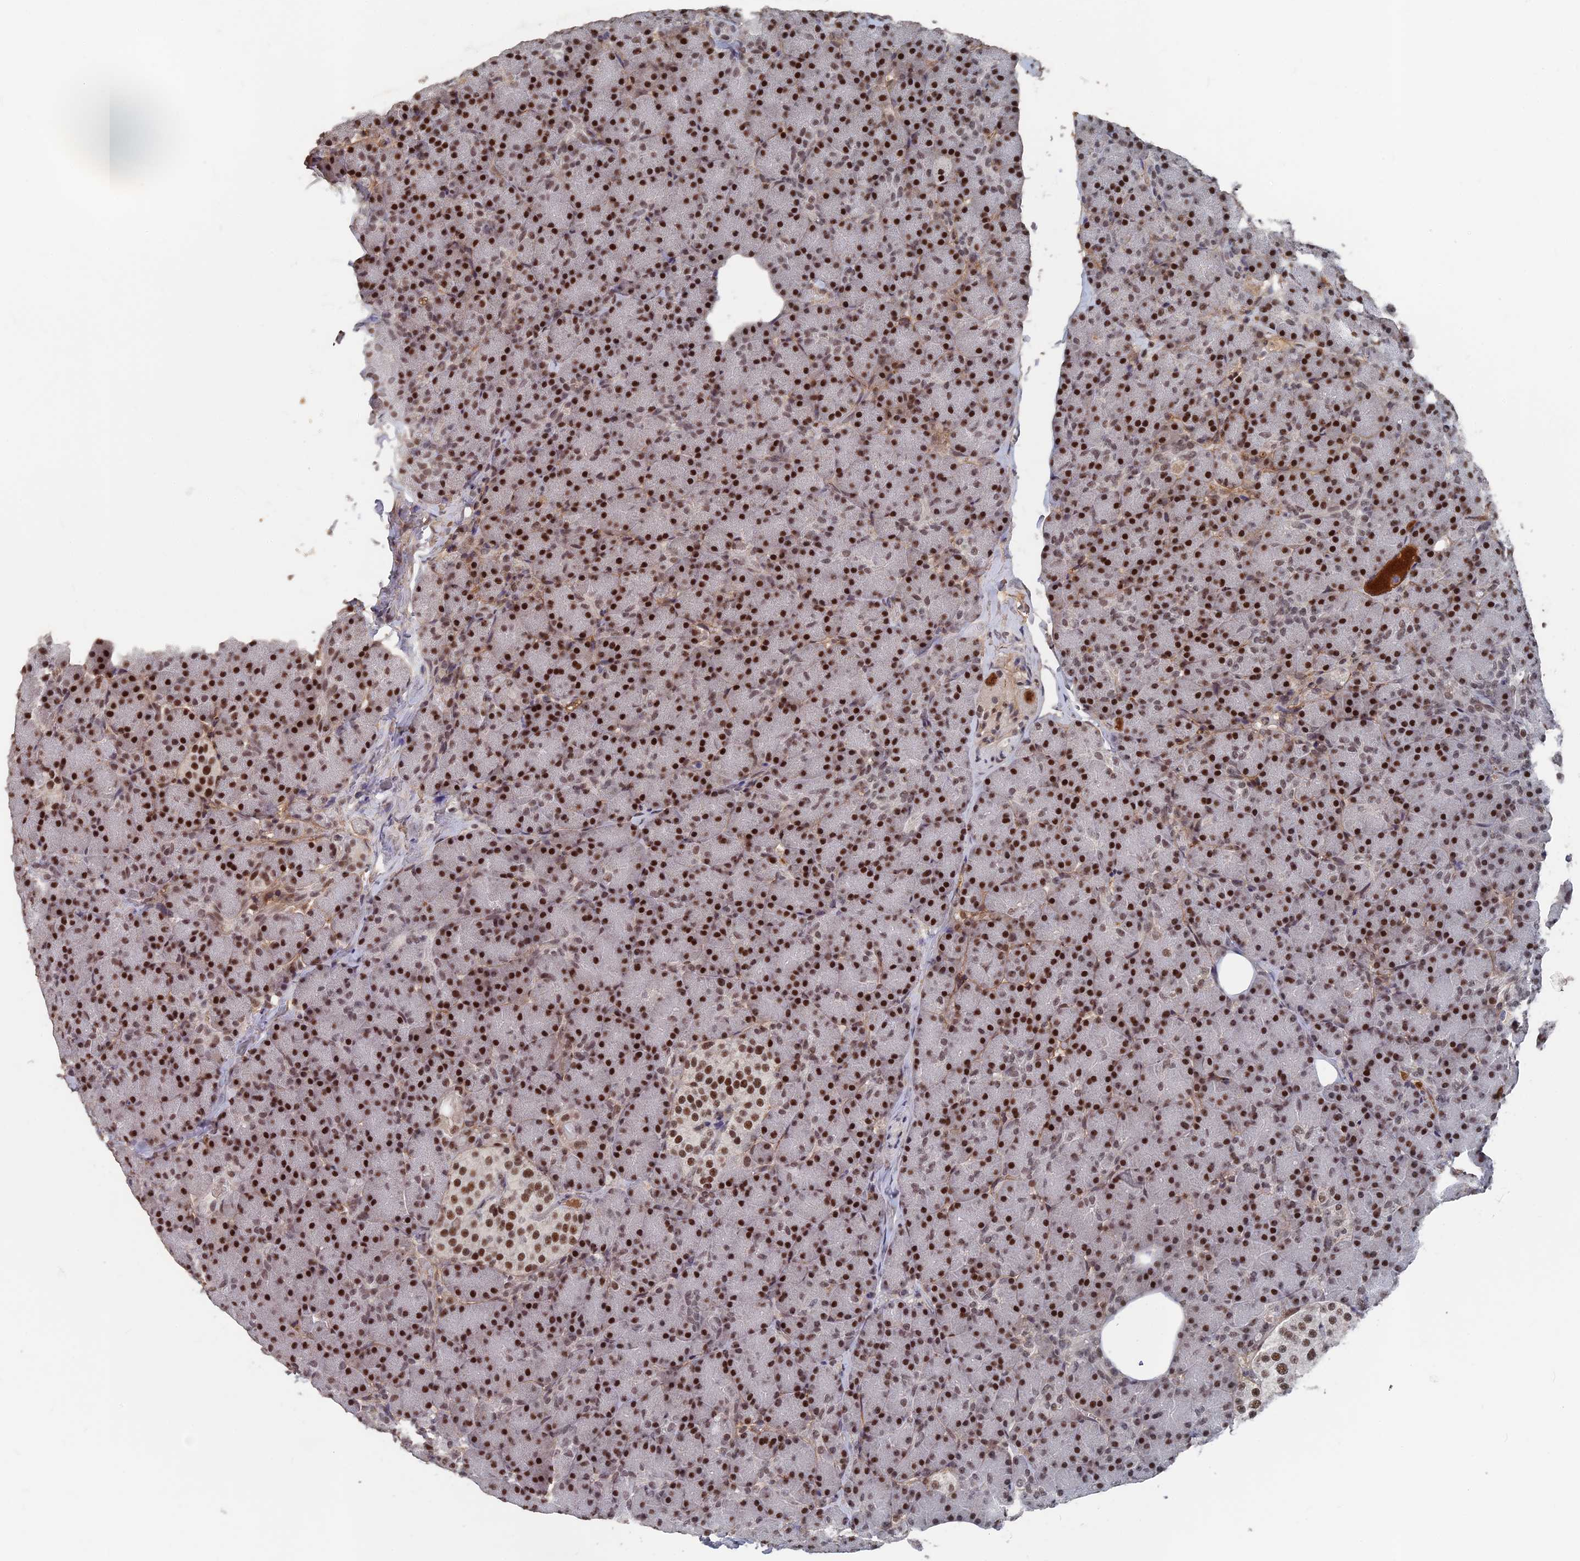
{"staining": {"intensity": "strong", "quantity": ">75%", "location": "nuclear"}, "tissue": "pancreas", "cell_type": "Exocrine glandular cells", "image_type": "normal", "snomed": [{"axis": "morphology", "description": "Normal tissue, NOS"}, {"axis": "topography", "description": "Pancreas"}], "caption": "A brown stain shows strong nuclear positivity of a protein in exocrine glandular cells of benign human pancreas. Immunohistochemistry (ihc) stains the protein in brown and the nuclei are stained blue.", "gene": "SH3D21", "patient": {"sex": "female", "age": 43}}